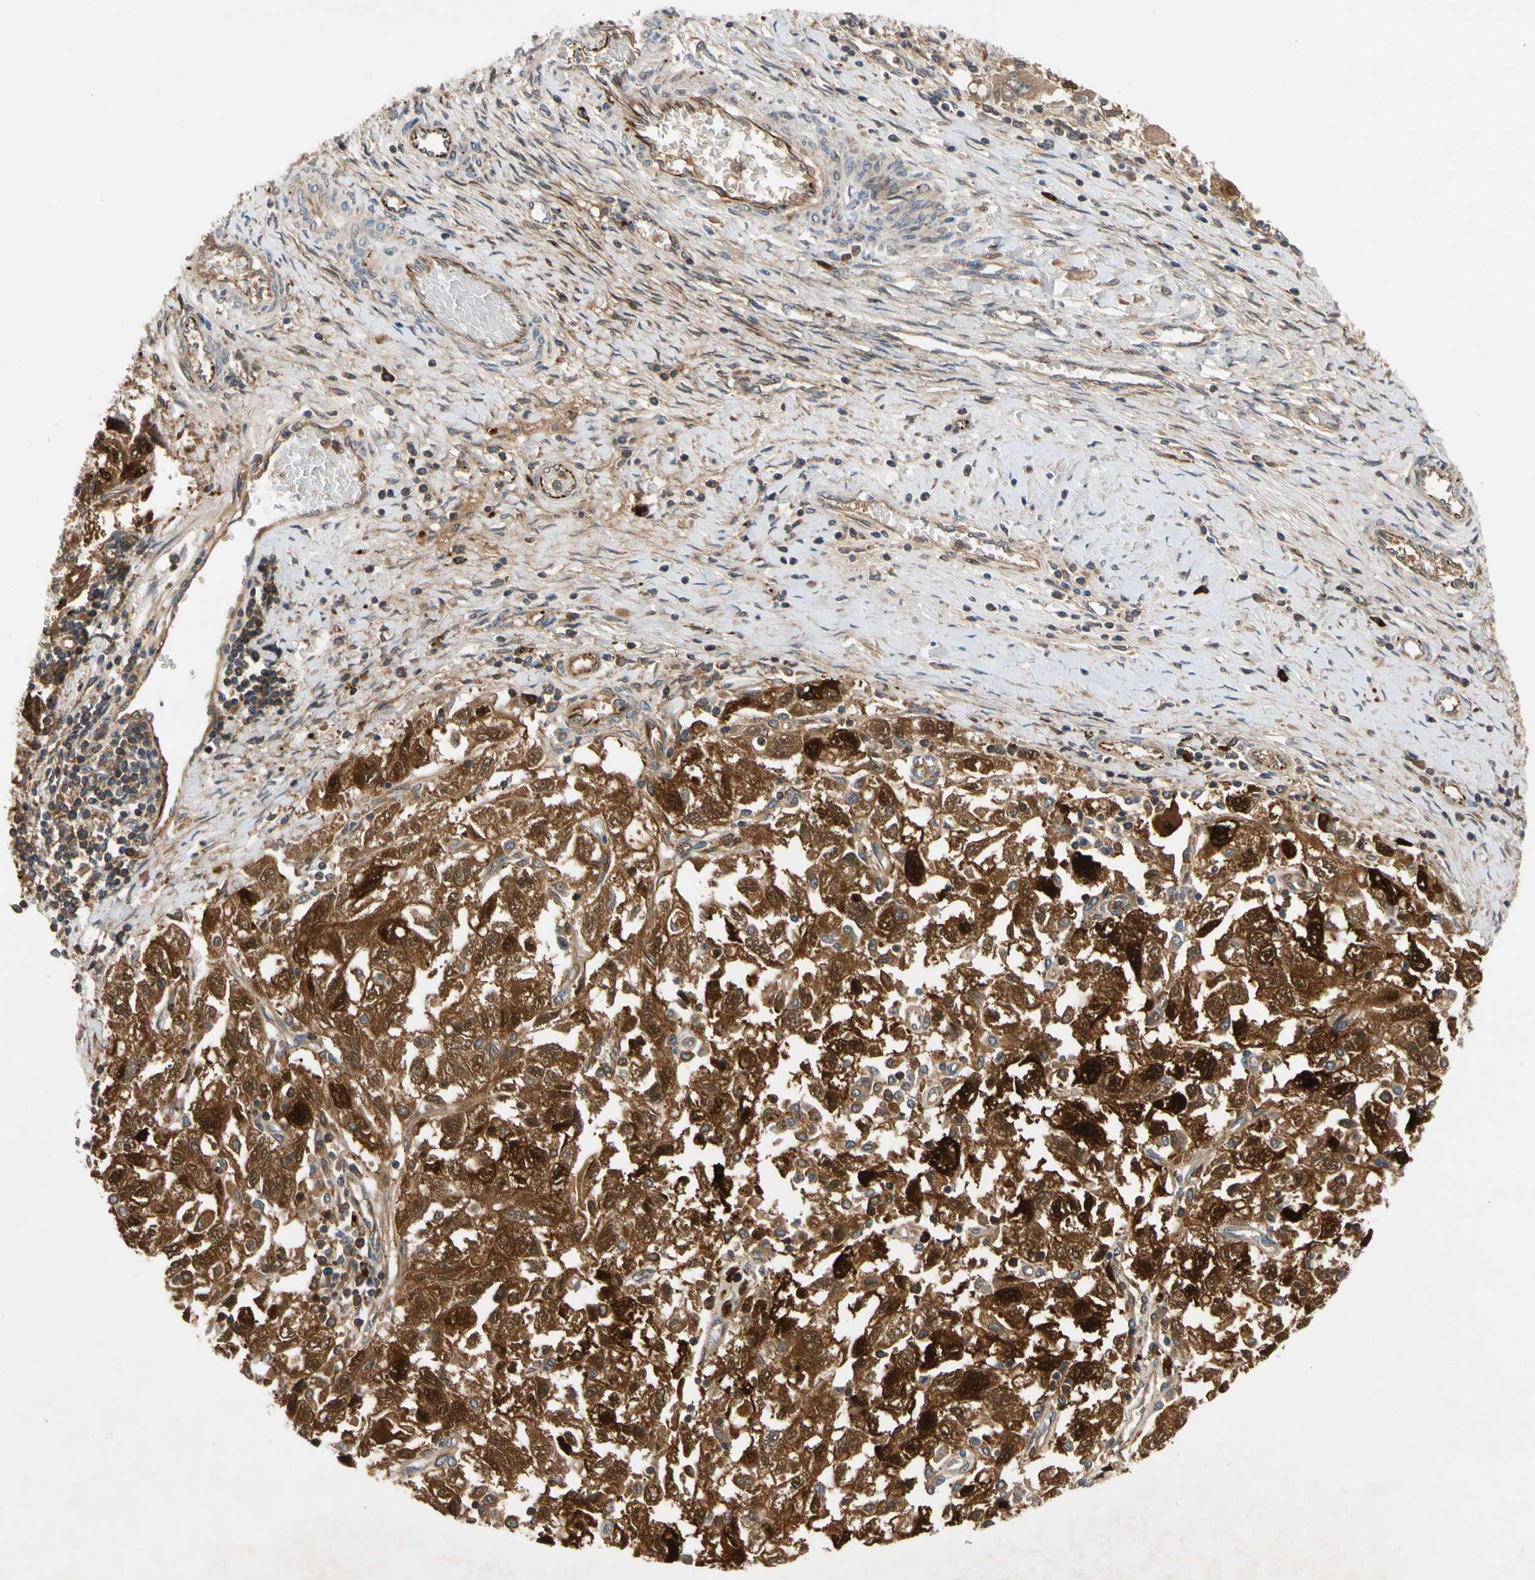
{"staining": {"intensity": "strong", "quantity": ">75%", "location": "cytoplasmic/membranous"}, "tissue": "ovarian cancer", "cell_type": "Tumor cells", "image_type": "cancer", "snomed": [{"axis": "morphology", "description": "Carcinoma, NOS"}, {"axis": "morphology", "description": "Cystadenocarcinoma, serous, NOS"}, {"axis": "topography", "description": "Ovary"}], "caption": "About >75% of tumor cells in human ovarian cancer (serous cystadenocarcinoma) exhibit strong cytoplasmic/membranous protein expression as visualized by brown immunohistochemical staining.", "gene": "FGD6", "patient": {"sex": "female", "age": 69}}